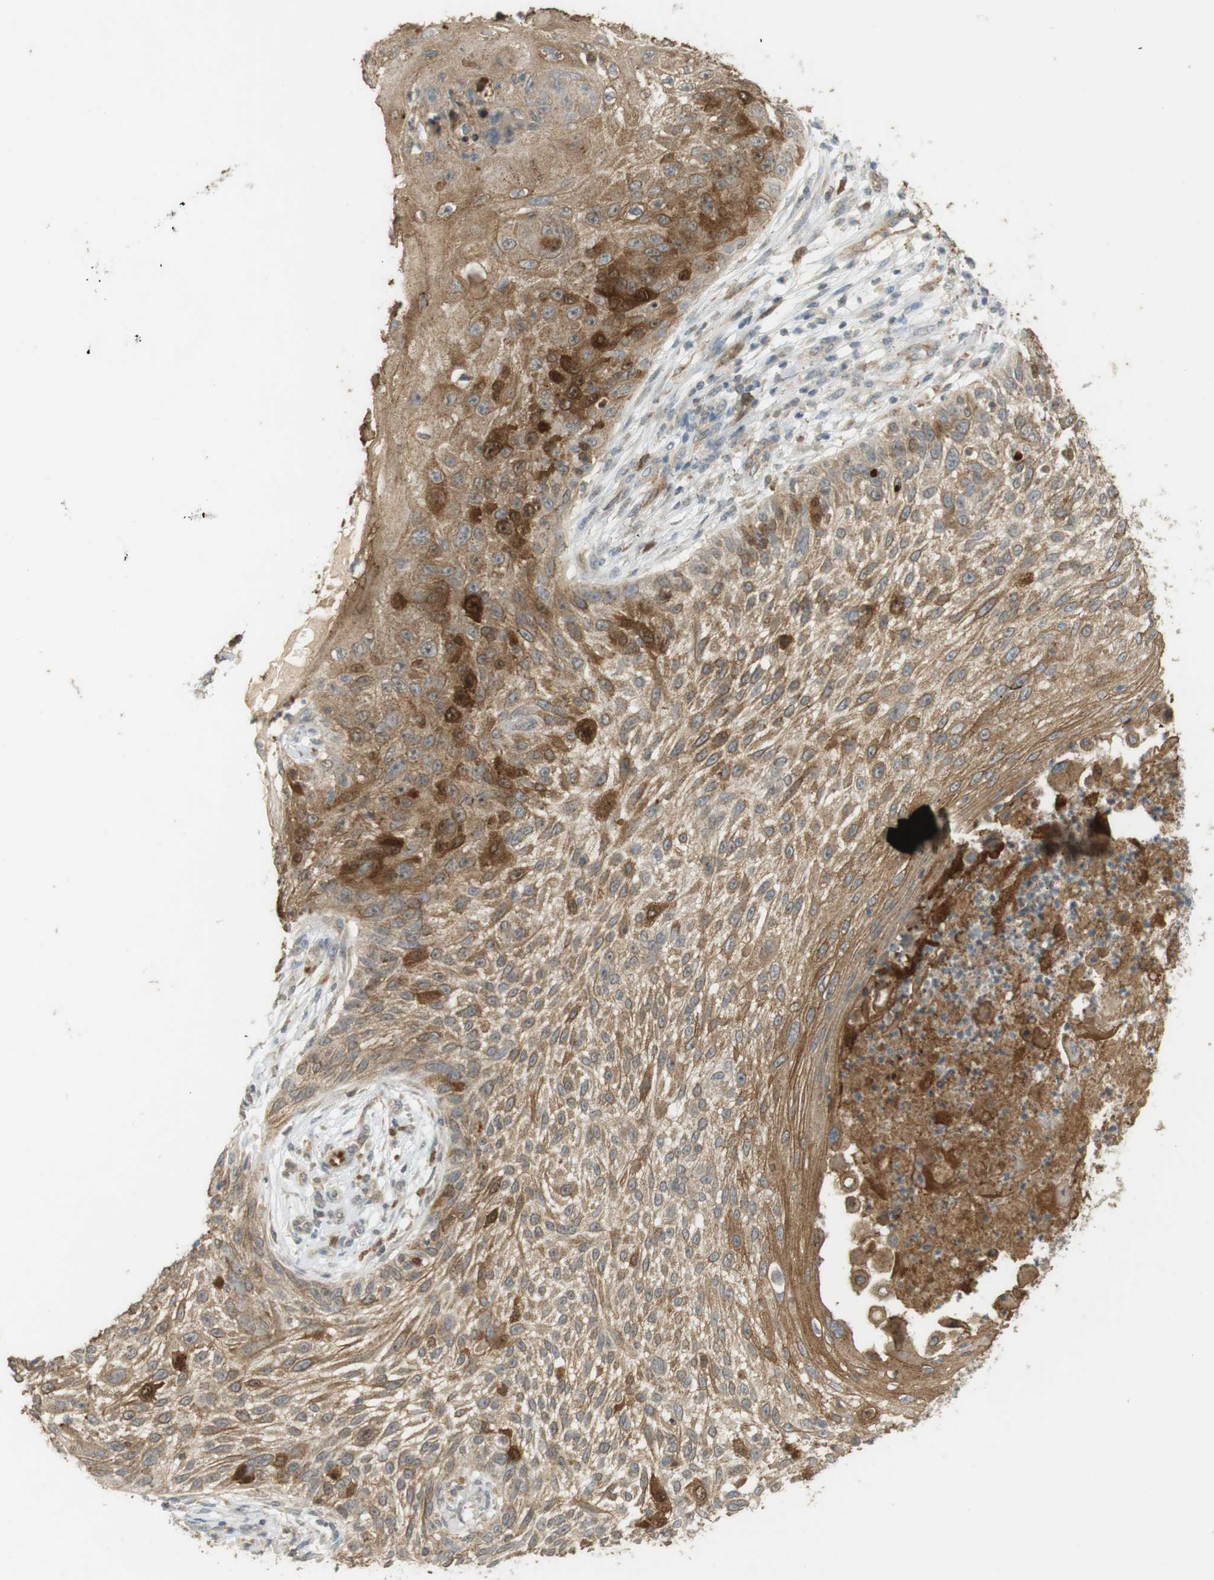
{"staining": {"intensity": "strong", "quantity": "25%-75%", "location": "cytoplasmic/membranous"}, "tissue": "skin cancer", "cell_type": "Tumor cells", "image_type": "cancer", "snomed": [{"axis": "morphology", "description": "Squamous cell carcinoma, NOS"}, {"axis": "topography", "description": "Skin"}], "caption": "A high-resolution image shows immunohistochemistry staining of skin squamous cell carcinoma, which exhibits strong cytoplasmic/membranous positivity in approximately 25%-75% of tumor cells.", "gene": "TTK", "patient": {"sex": "female", "age": 80}}